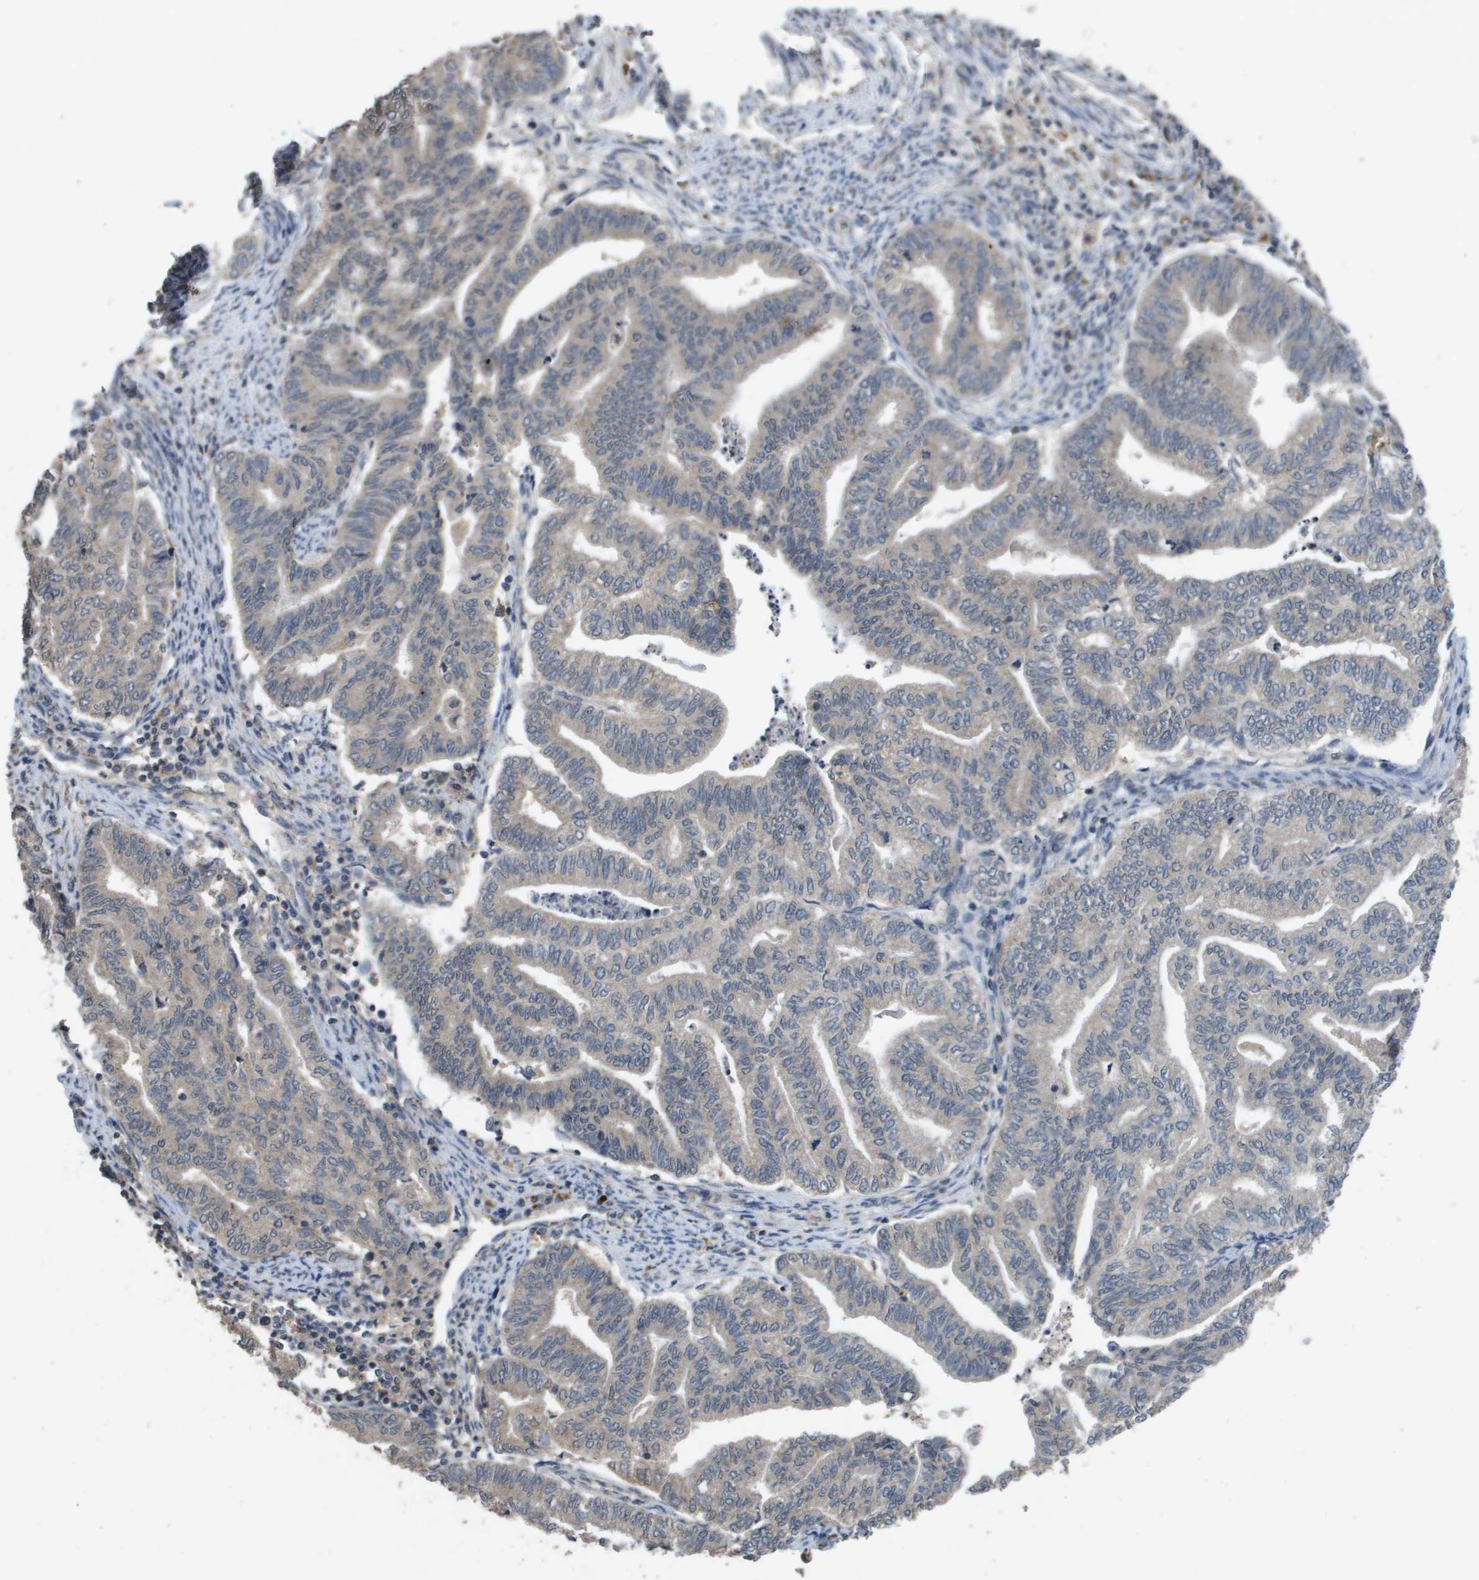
{"staining": {"intensity": "weak", "quantity": "25%-75%", "location": "cytoplasmic/membranous"}, "tissue": "endometrial cancer", "cell_type": "Tumor cells", "image_type": "cancer", "snomed": [{"axis": "morphology", "description": "Adenocarcinoma, NOS"}, {"axis": "topography", "description": "Endometrium"}], "caption": "Tumor cells reveal weak cytoplasmic/membranous positivity in about 25%-75% of cells in endometrial adenocarcinoma. The staining is performed using DAB (3,3'-diaminobenzidine) brown chromogen to label protein expression. The nuclei are counter-stained blue using hematoxylin.", "gene": "PROC", "patient": {"sex": "female", "age": 79}}